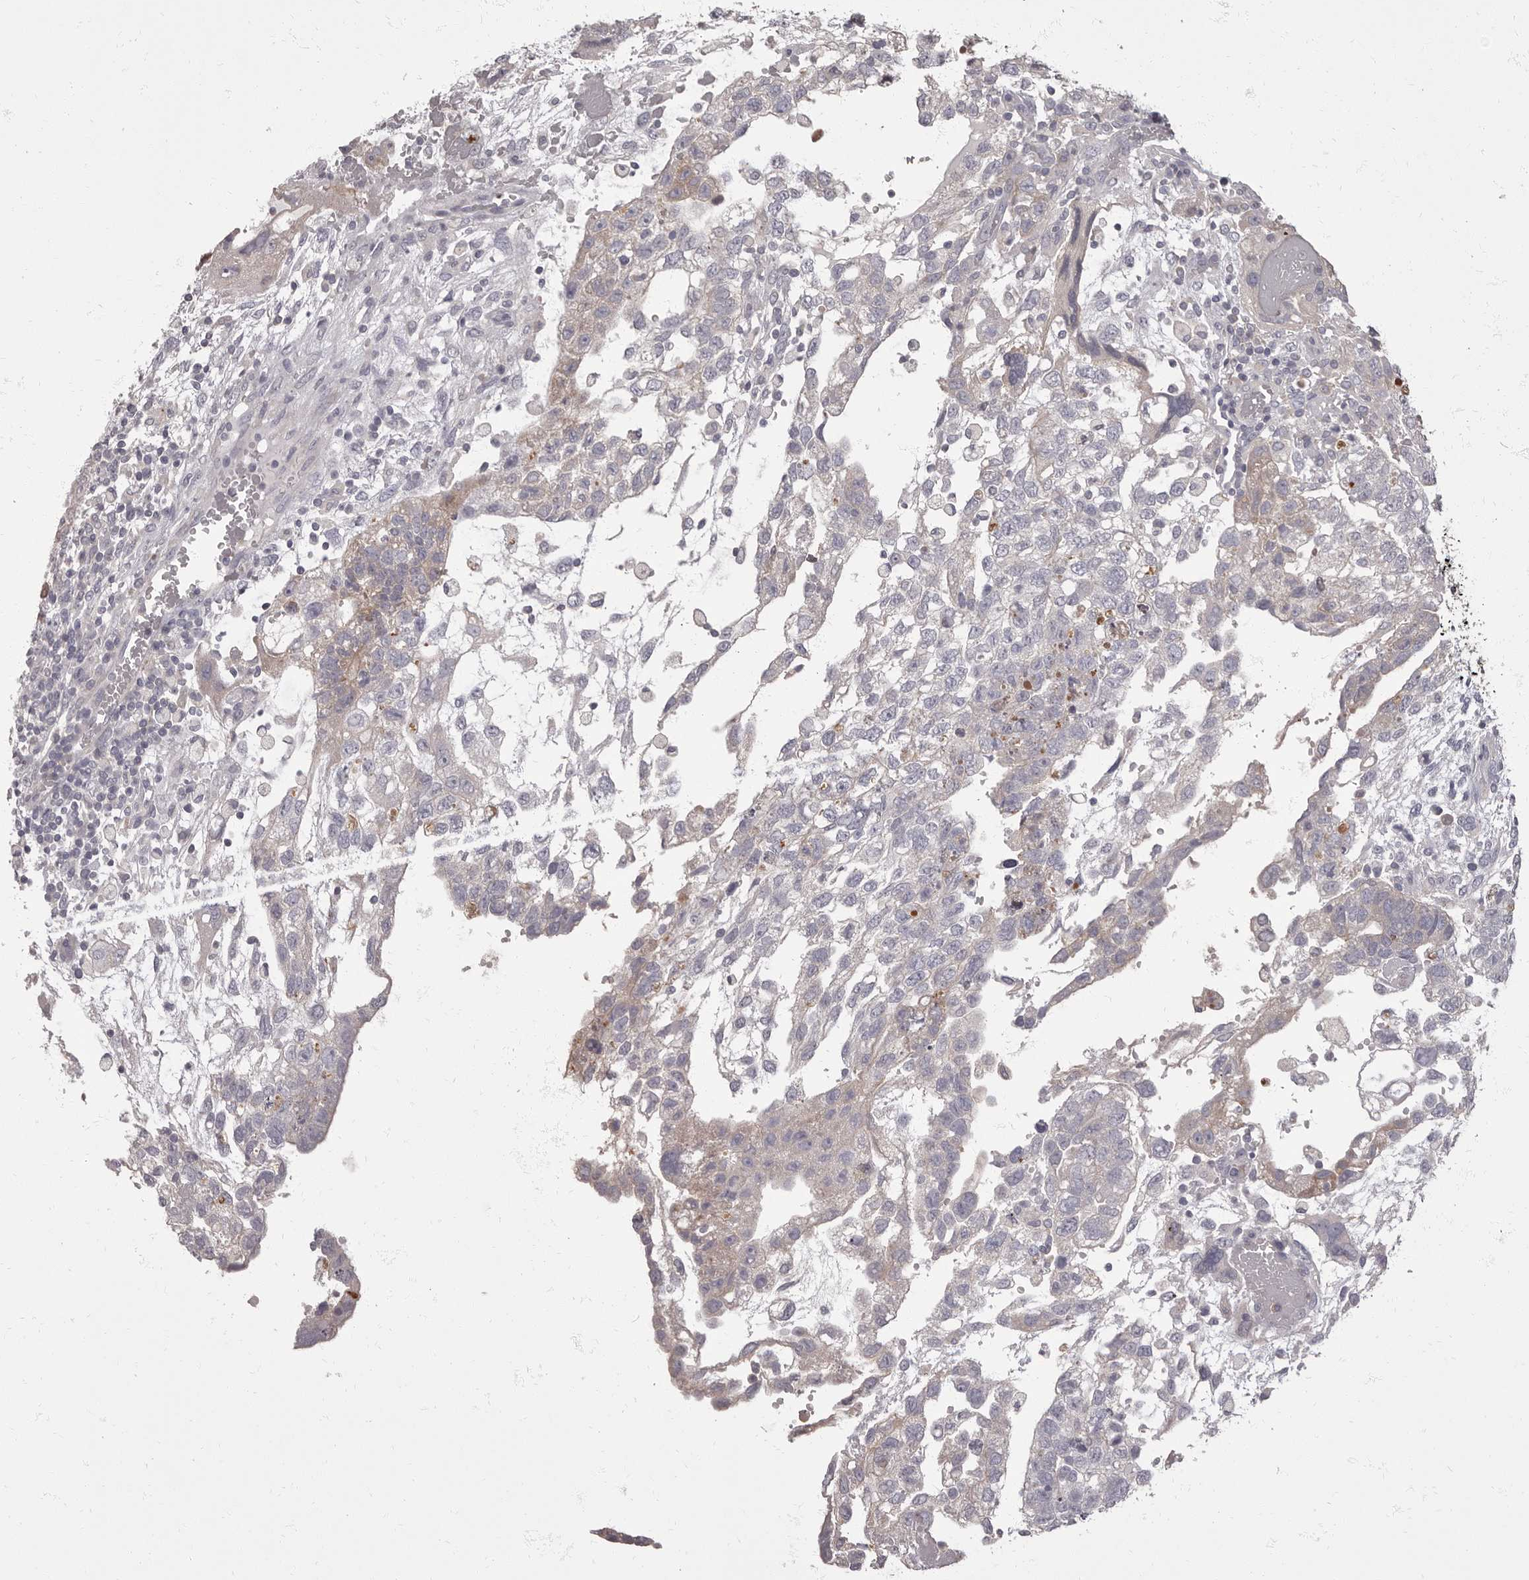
{"staining": {"intensity": "weak", "quantity": "<25%", "location": "cytoplasmic/membranous"}, "tissue": "testis cancer", "cell_type": "Tumor cells", "image_type": "cancer", "snomed": [{"axis": "morphology", "description": "Carcinoma, Embryonal, NOS"}, {"axis": "topography", "description": "Testis"}], "caption": "The immunohistochemistry (IHC) image has no significant positivity in tumor cells of embryonal carcinoma (testis) tissue.", "gene": "APEH", "patient": {"sex": "male", "age": 36}}